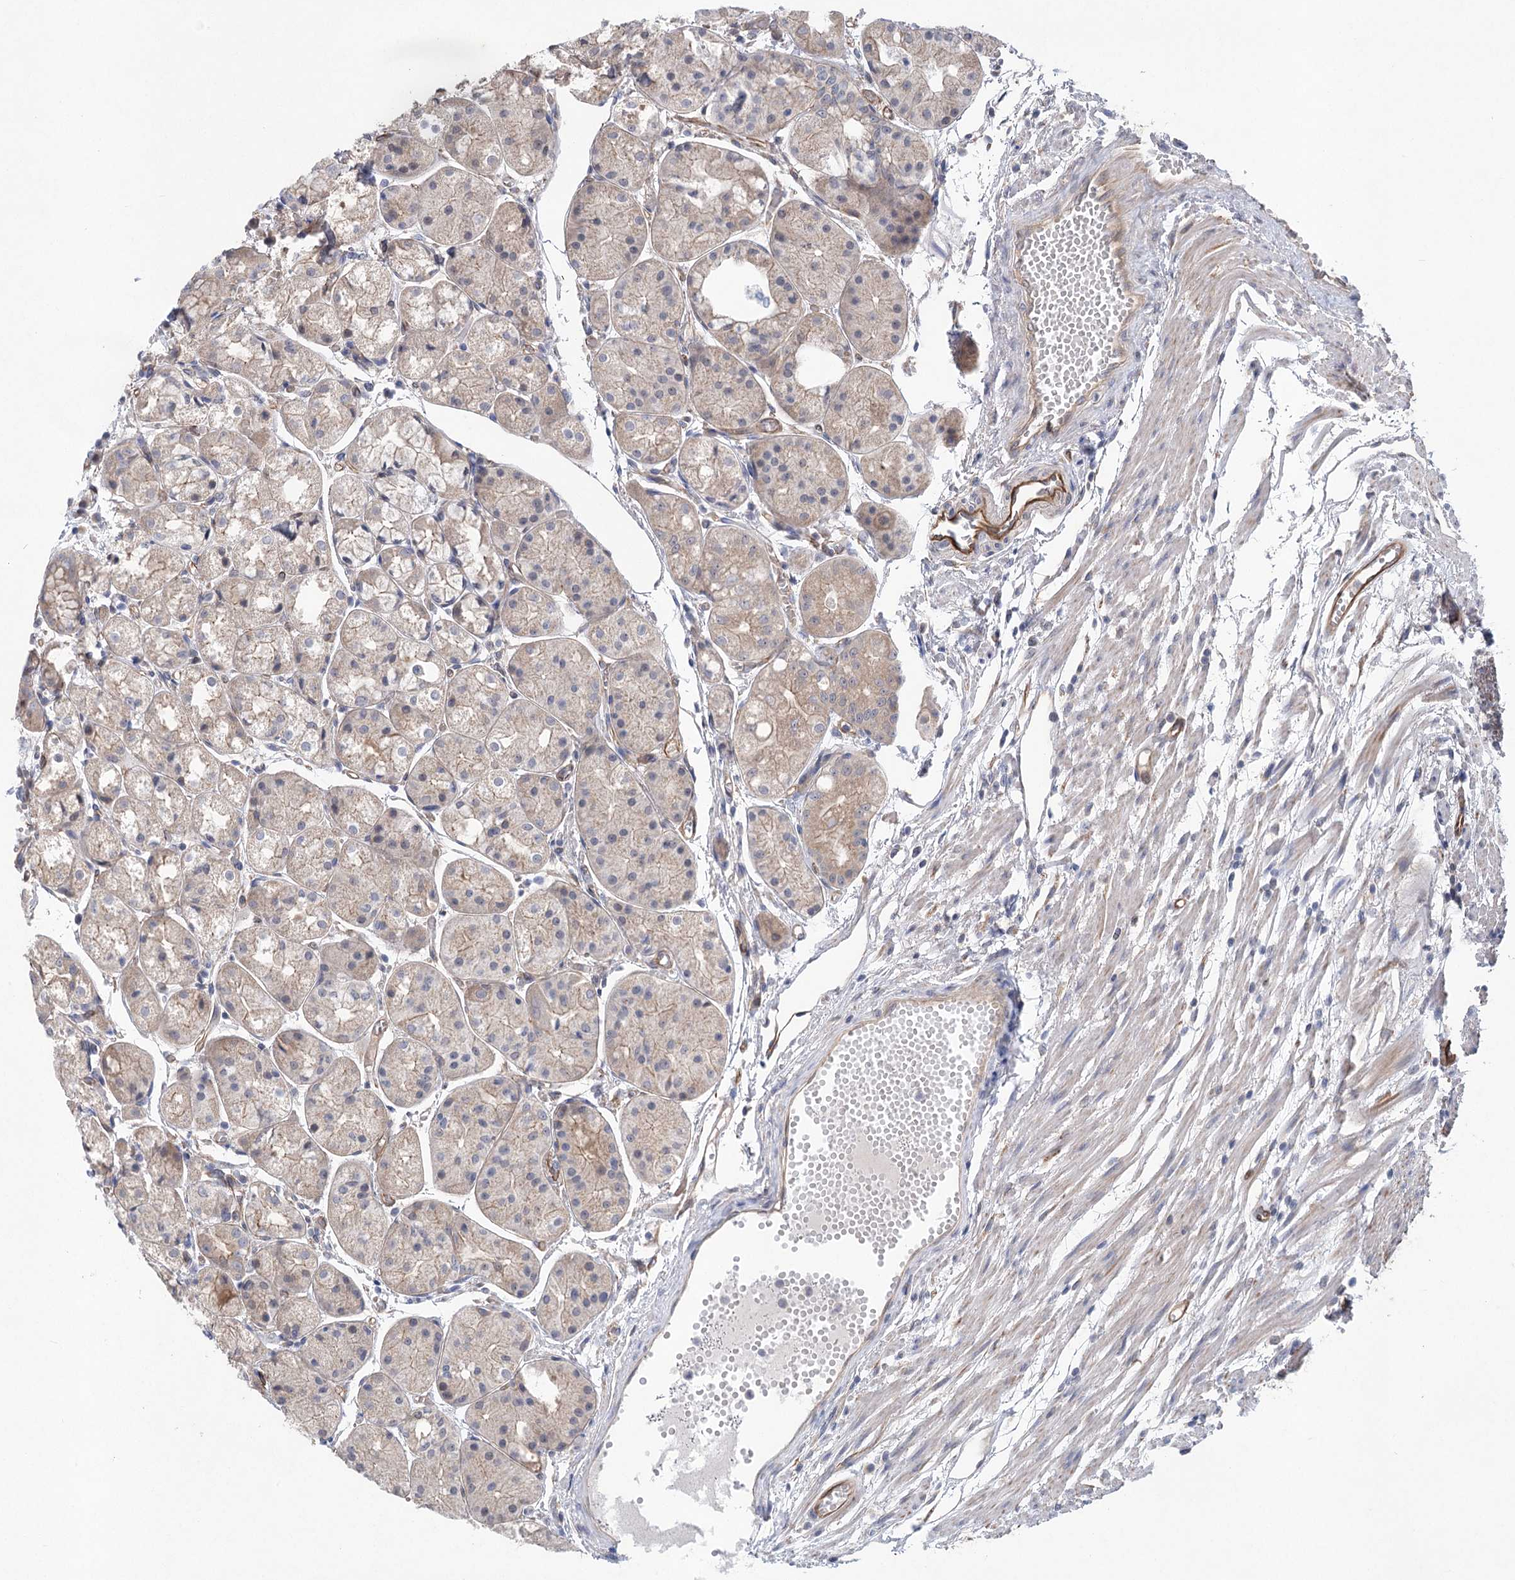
{"staining": {"intensity": "moderate", "quantity": "25%-75%", "location": "cytoplasmic/membranous"}, "tissue": "stomach", "cell_type": "Glandular cells", "image_type": "normal", "snomed": [{"axis": "morphology", "description": "Normal tissue, NOS"}, {"axis": "topography", "description": "Stomach, upper"}], "caption": "IHC (DAB) staining of benign human stomach demonstrates moderate cytoplasmic/membranous protein positivity in approximately 25%-75% of glandular cells. (IHC, brightfield microscopy, high magnification).", "gene": "RWDD4", "patient": {"sex": "male", "age": 72}}